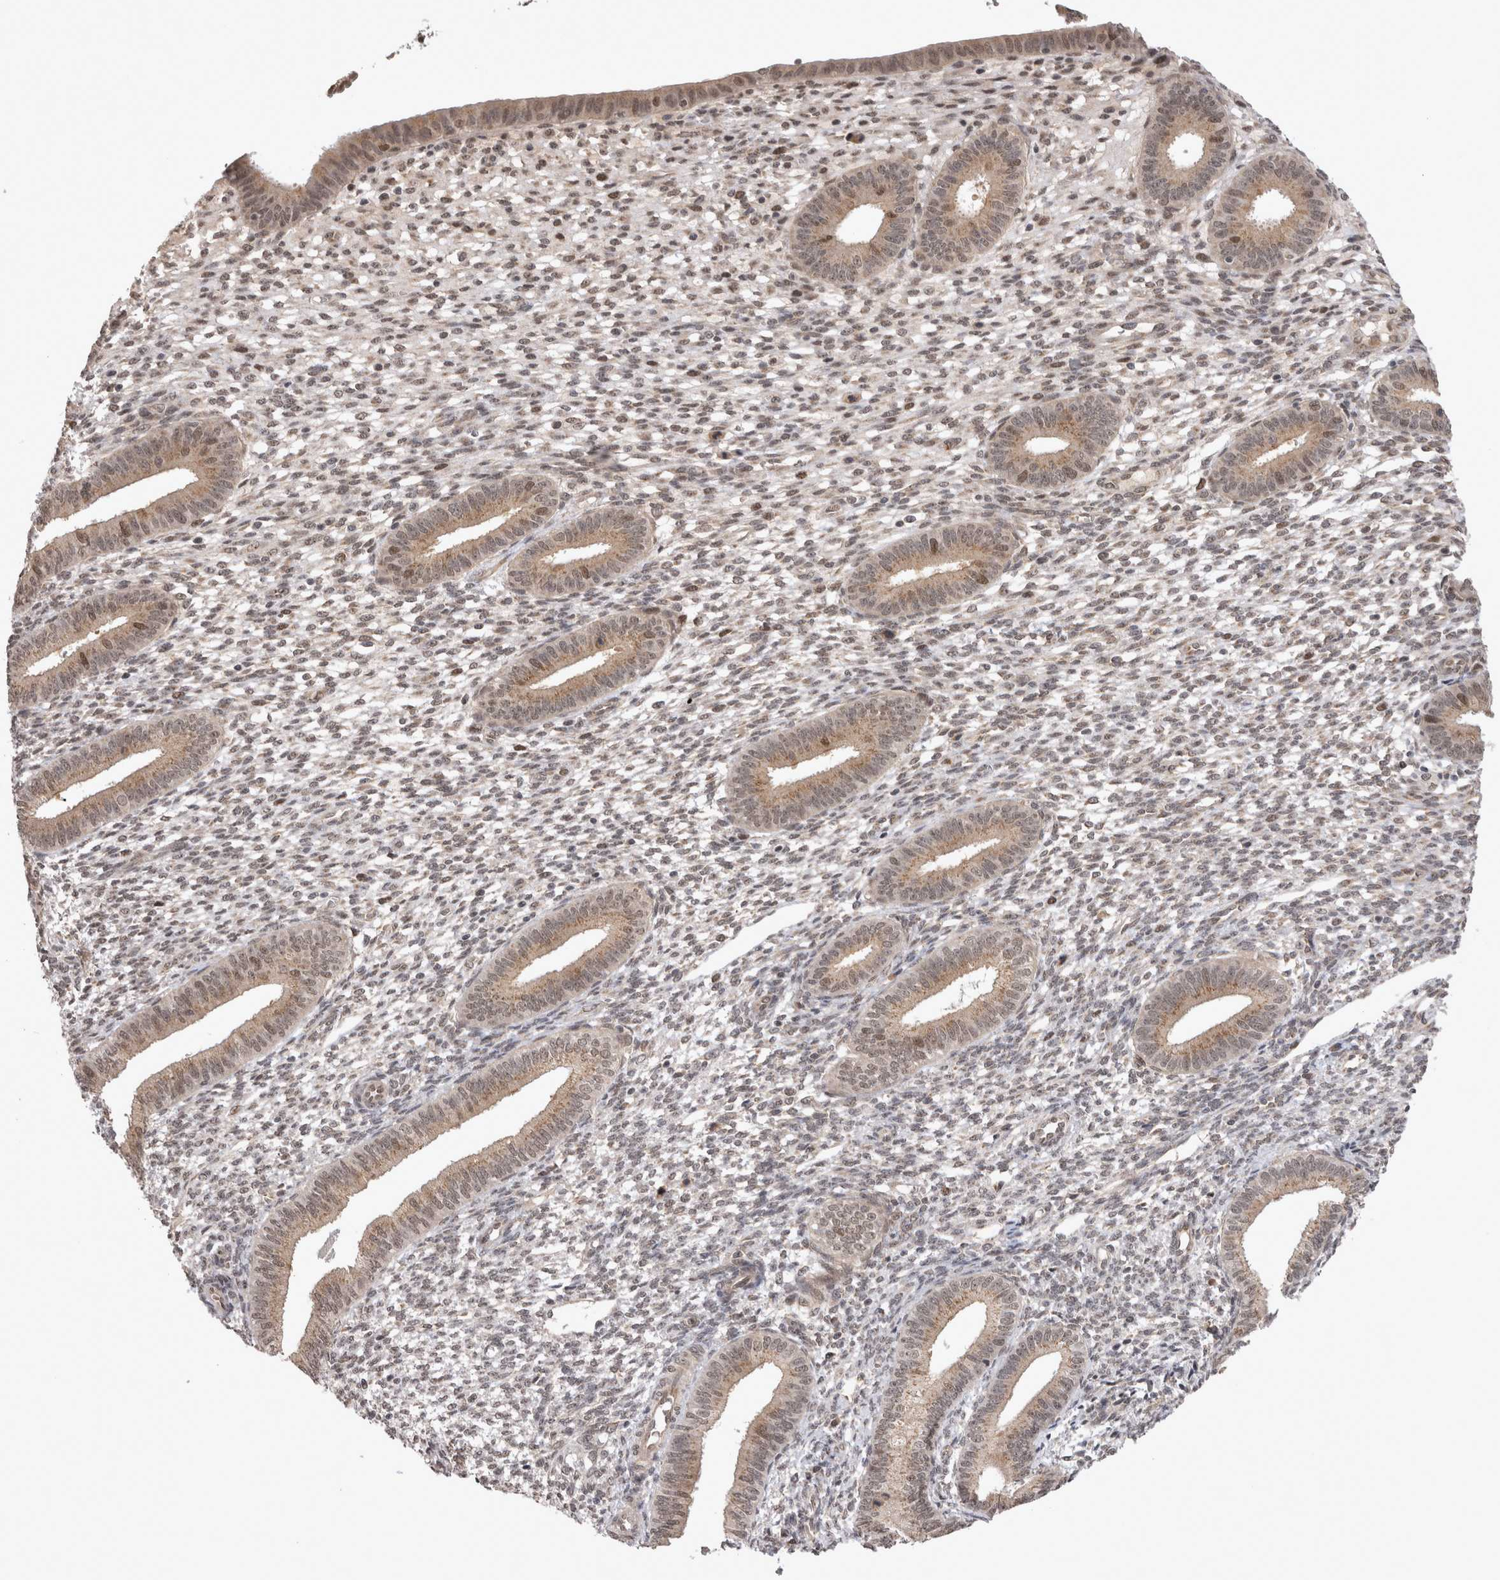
{"staining": {"intensity": "weak", "quantity": ">75%", "location": "nuclear"}, "tissue": "endometrium", "cell_type": "Cells in endometrial stroma", "image_type": "normal", "snomed": [{"axis": "morphology", "description": "Normal tissue, NOS"}, {"axis": "topography", "description": "Endometrium"}], "caption": "Immunohistochemistry micrograph of normal endometrium: endometrium stained using immunohistochemistry (IHC) demonstrates low levels of weak protein expression localized specifically in the nuclear of cells in endometrial stroma, appearing as a nuclear brown color.", "gene": "TMEM65", "patient": {"sex": "female", "age": 46}}